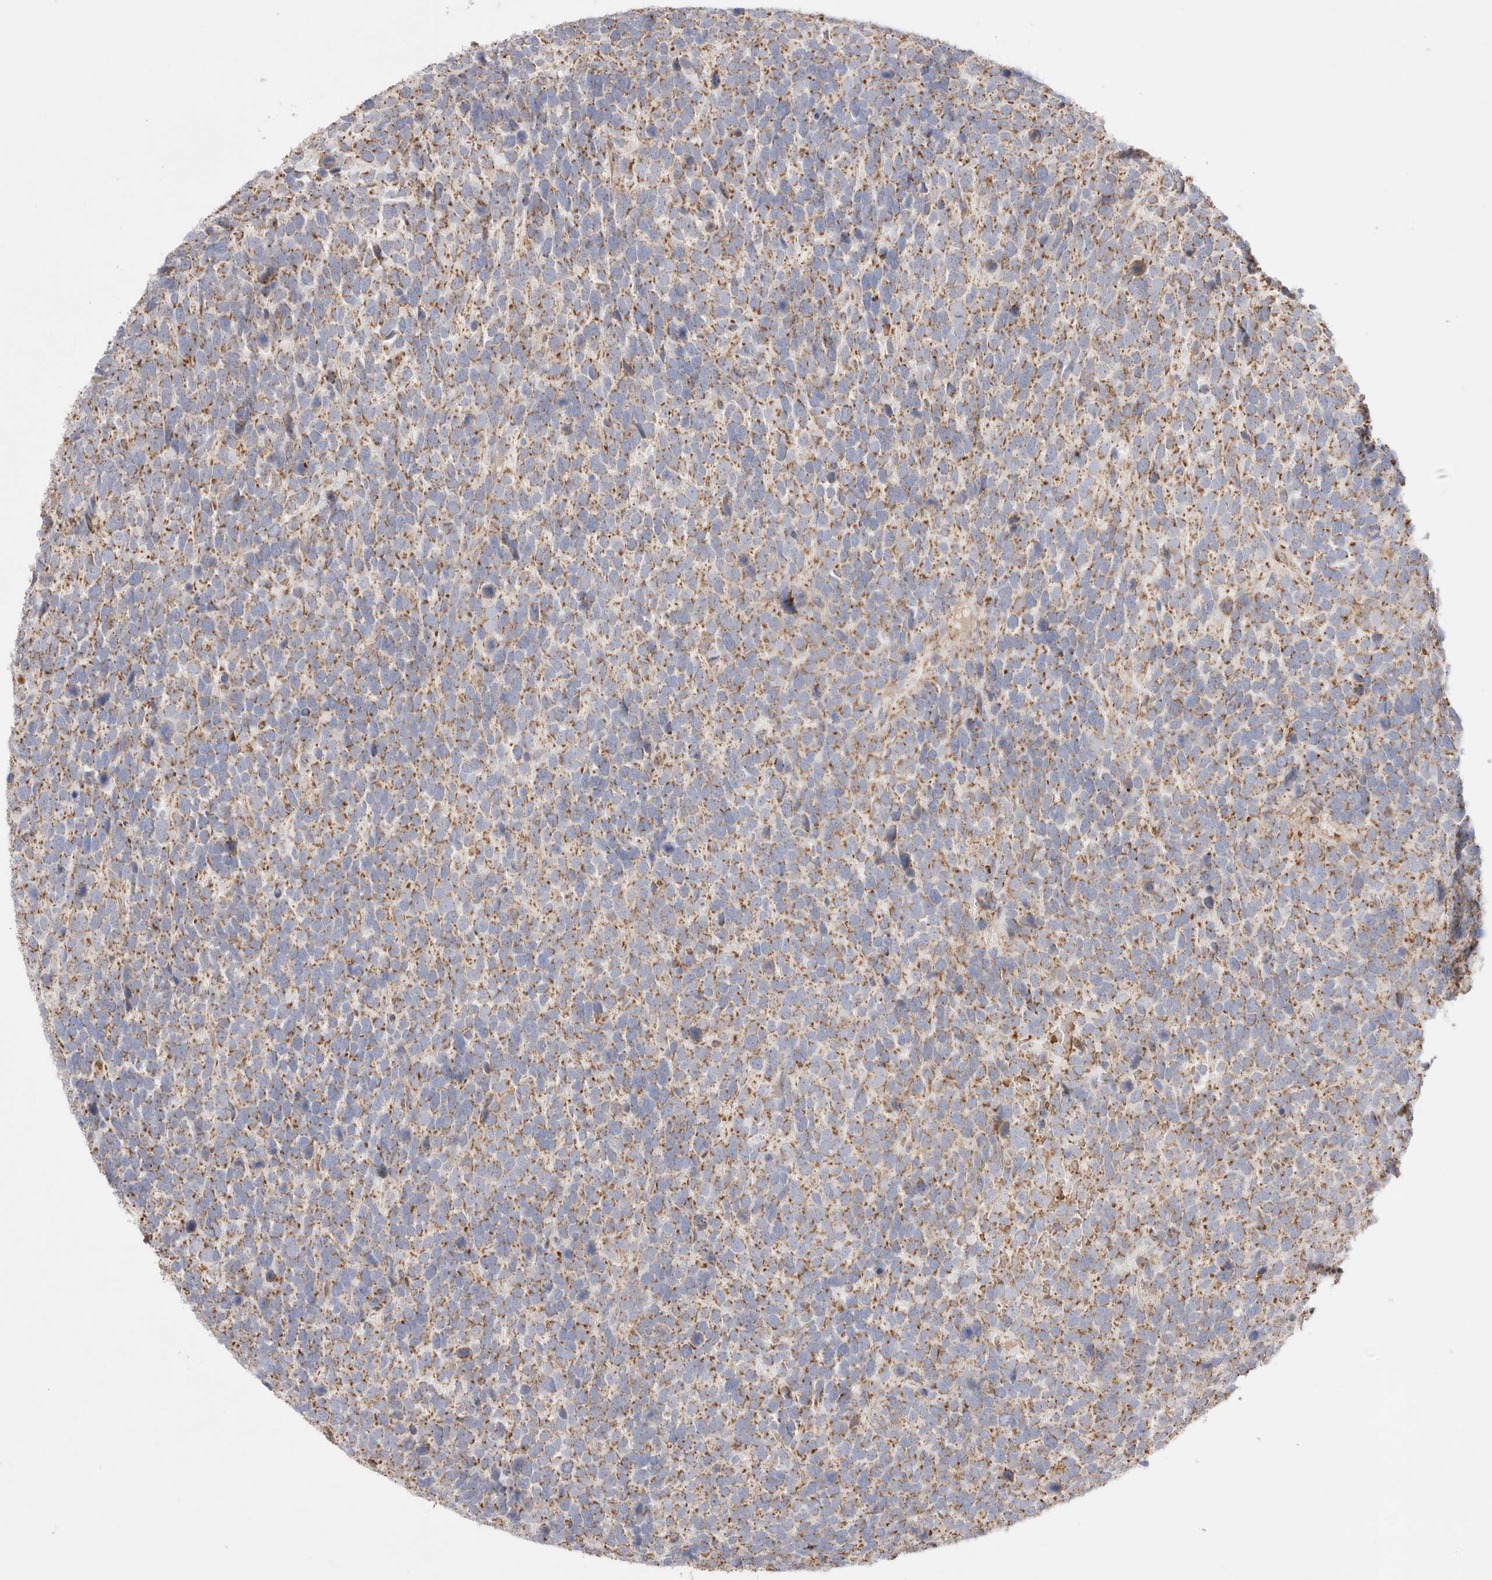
{"staining": {"intensity": "moderate", "quantity": ">75%", "location": "cytoplasmic/membranous"}, "tissue": "urothelial cancer", "cell_type": "Tumor cells", "image_type": "cancer", "snomed": [{"axis": "morphology", "description": "Urothelial carcinoma, High grade"}, {"axis": "topography", "description": "Urinary bladder"}], "caption": "An IHC image of tumor tissue is shown. Protein staining in brown shows moderate cytoplasmic/membranous positivity in urothelial cancer within tumor cells. The protein is shown in brown color, while the nuclei are stained blue.", "gene": "TMPPE", "patient": {"sex": "female", "age": 82}}